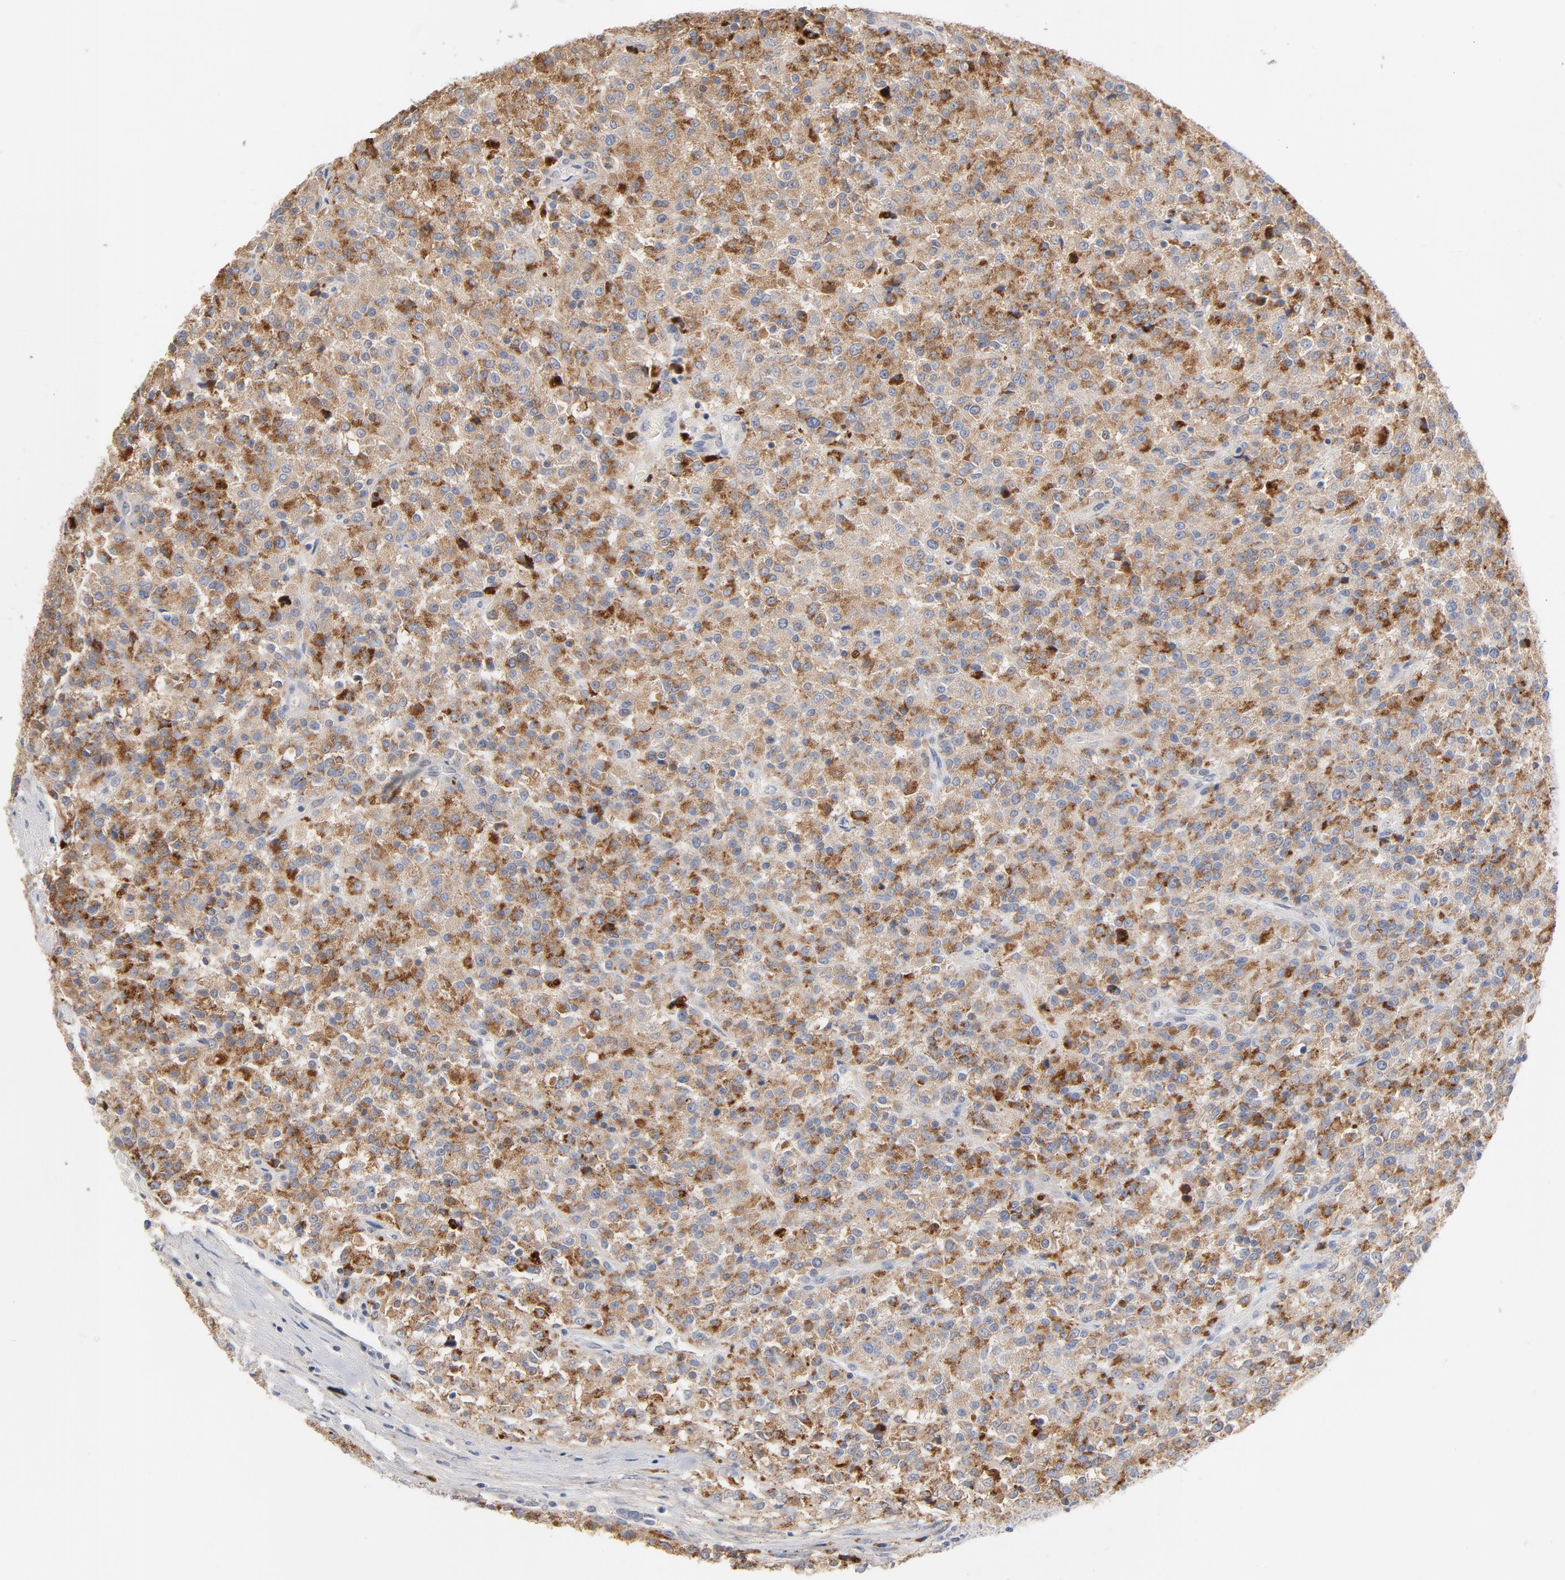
{"staining": {"intensity": "strong", "quantity": ">75%", "location": "cytoplasmic/membranous"}, "tissue": "testis cancer", "cell_type": "Tumor cells", "image_type": "cancer", "snomed": [{"axis": "morphology", "description": "Seminoma, NOS"}, {"axis": "topography", "description": "Testis"}], "caption": "A brown stain labels strong cytoplasmic/membranous staining of a protein in human testis seminoma tumor cells.", "gene": "LTBP2", "patient": {"sex": "male", "age": 59}}